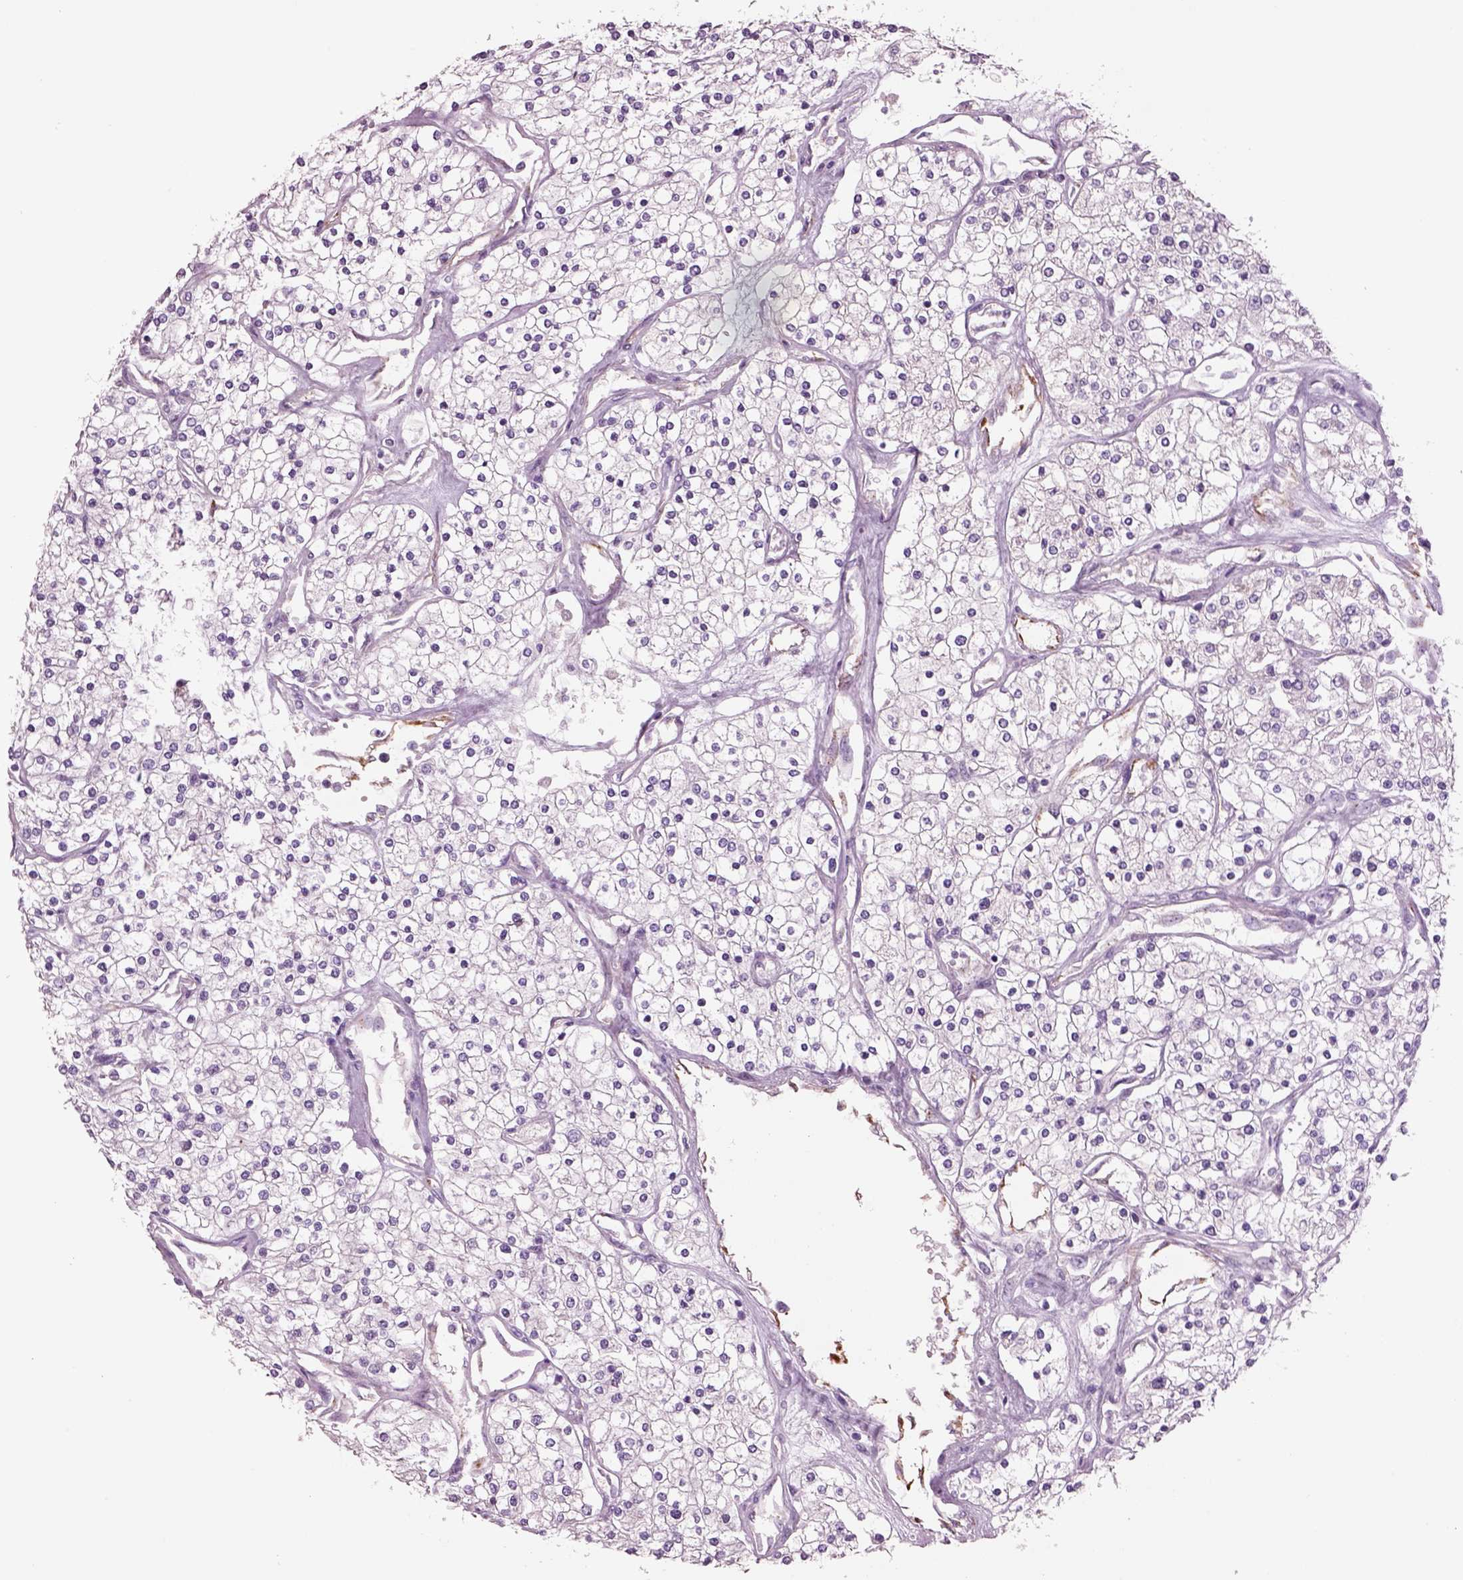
{"staining": {"intensity": "negative", "quantity": "none", "location": "none"}, "tissue": "renal cancer", "cell_type": "Tumor cells", "image_type": "cancer", "snomed": [{"axis": "morphology", "description": "Adenocarcinoma, NOS"}, {"axis": "topography", "description": "Kidney"}], "caption": "The photomicrograph displays no staining of tumor cells in renal adenocarcinoma. (Brightfield microscopy of DAB immunohistochemistry at high magnification).", "gene": "PLPP7", "patient": {"sex": "male", "age": 80}}